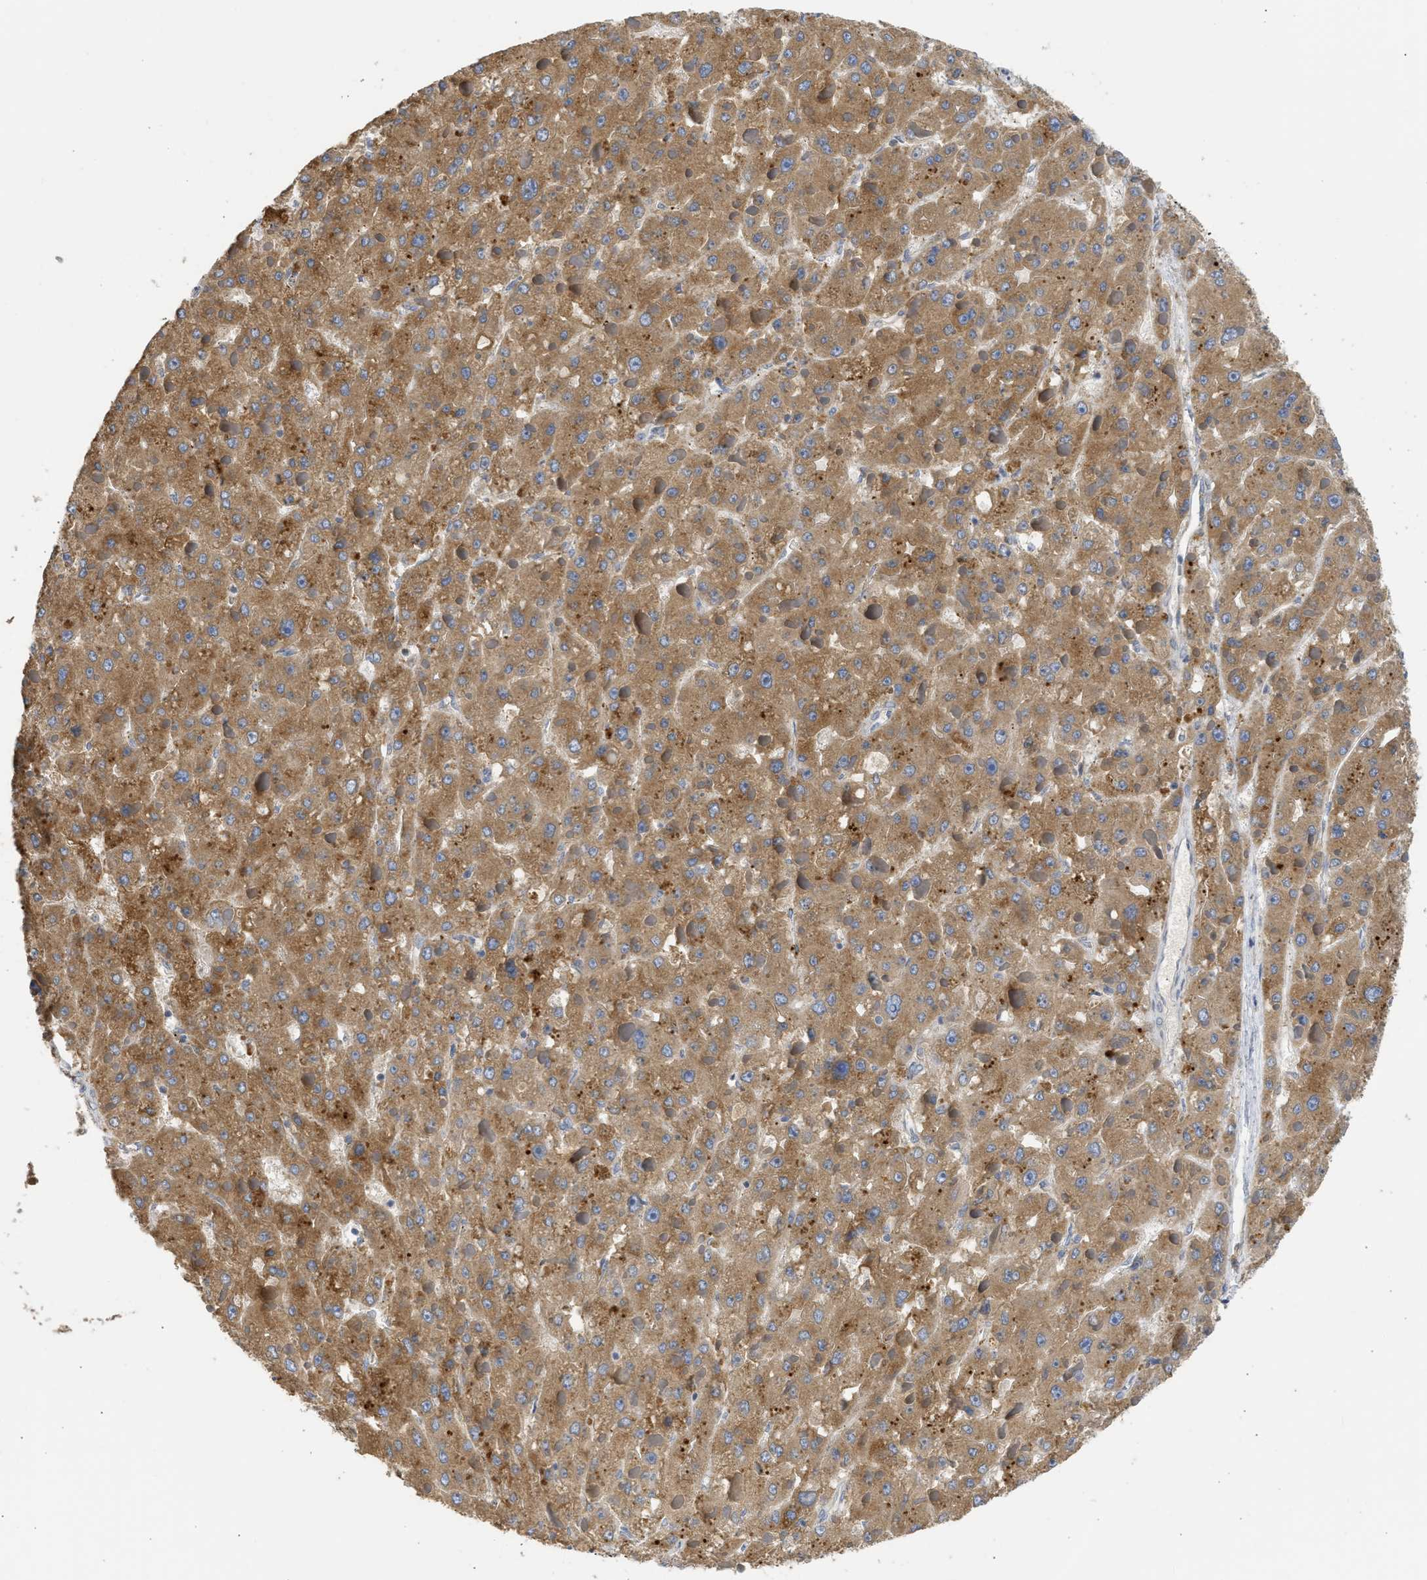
{"staining": {"intensity": "moderate", "quantity": ">75%", "location": "cytoplasmic/membranous"}, "tissue": "liver cancer", "cell_type": "Tumor cells", "image_type": "cancer", "snomed": [{"axis": "morphology", "description": "Carcinoma, Hepatocellular, NOS"}, {"axis": "topography", "description": "Liver"}], "caption": "Immunohistochemical staining of liver cancer (hepatocellular carcinoma) shows moderate cytoplasmic/membranous protein expression in about >75% of tumor cells.", "gene": "TMED1", "patient": {"sex": "female", "age": 73}}